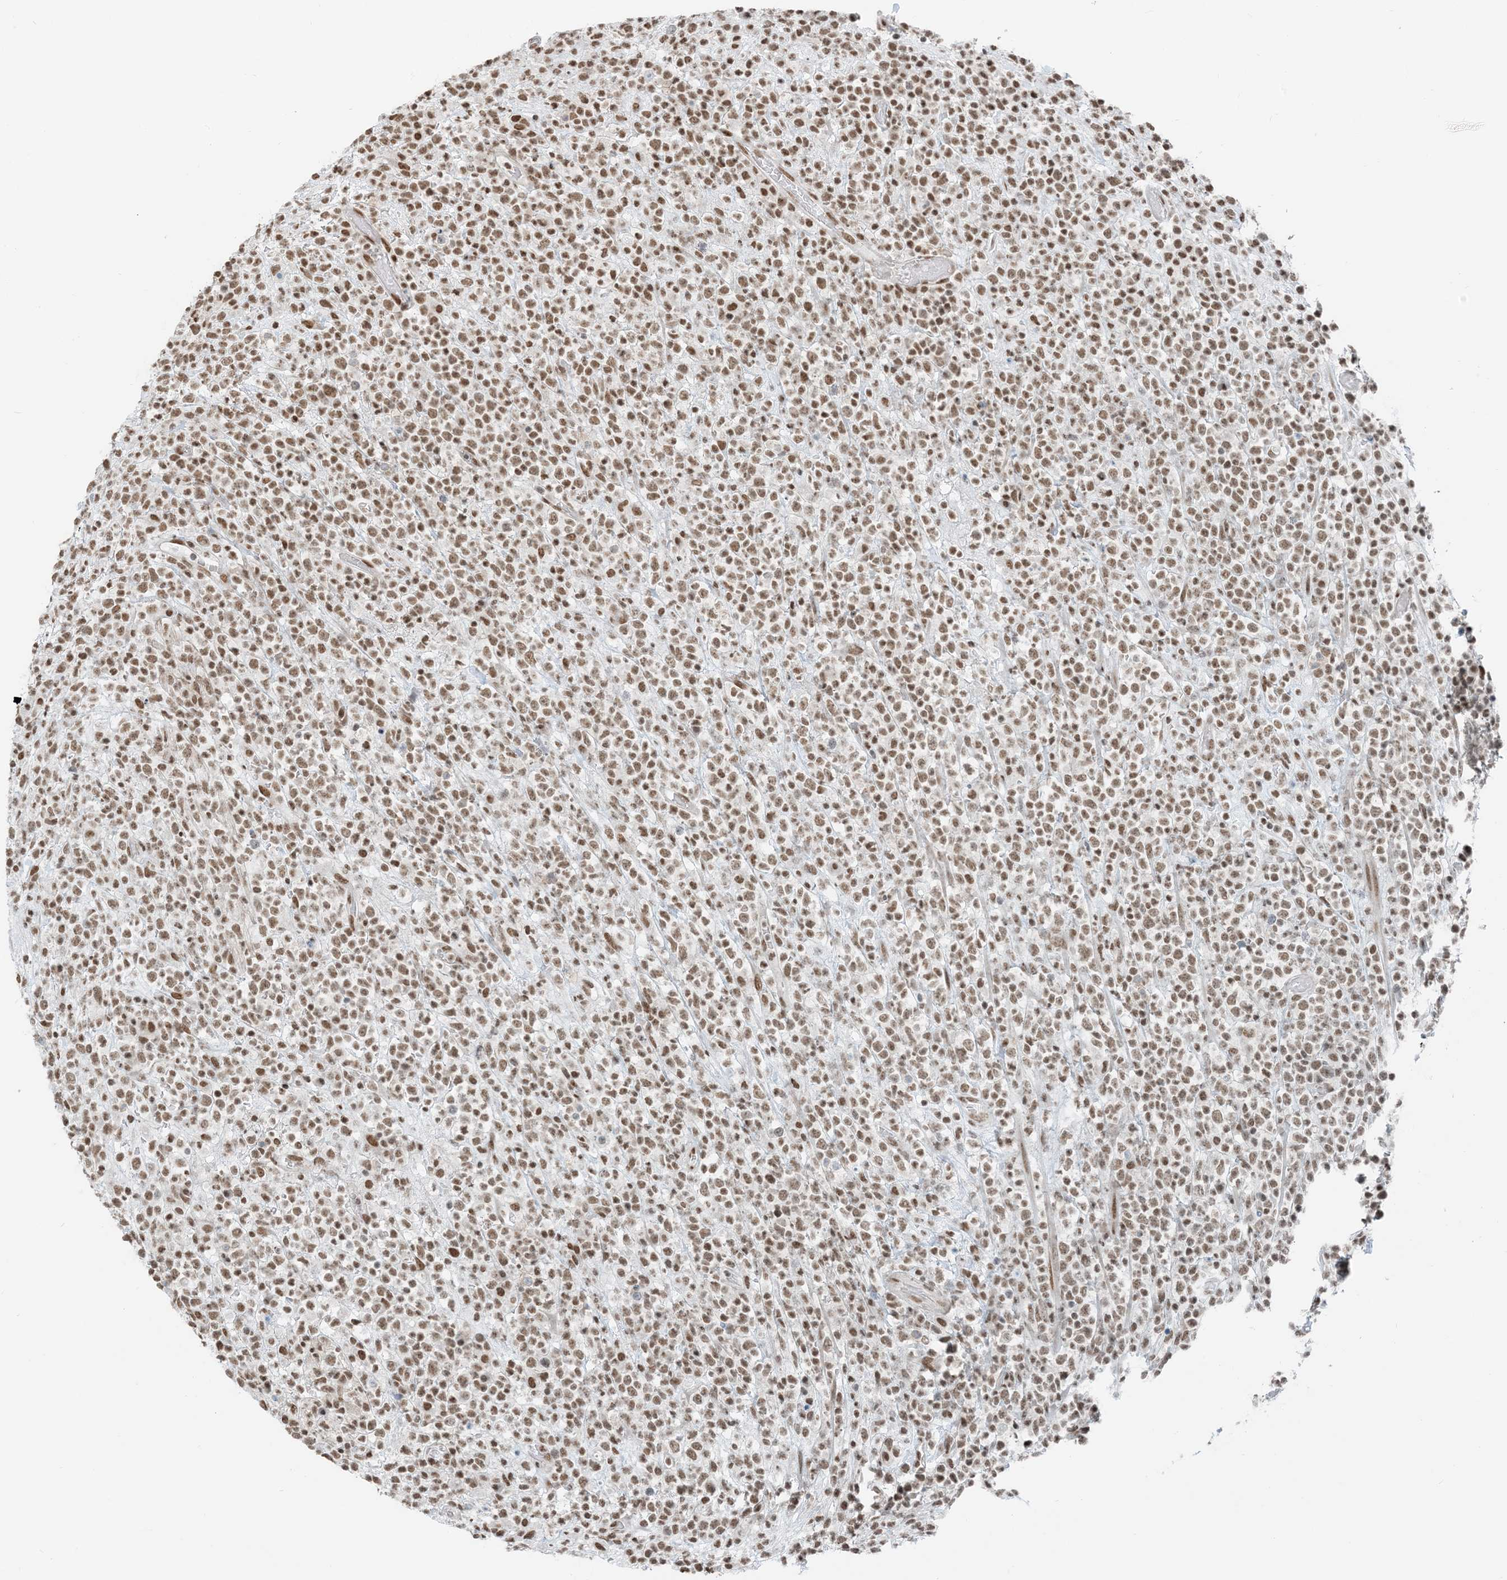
{"staining": {"intensity": "moderate", "quantity": ">75%", "location": "nuclear"}, "tissue": "lymphoma", "cell_type": "Tumor cells", "image_type": "cancer", "snomed": [{"axis": "morphology", "description": "Malignant lymphoma, non-Hodgkin's type, High grade"}, {"axis": "topography", "description": "Colon"}], "caption": "Lymphoma was stained to show a protein in brown. There is medium levels of moderate nuclear staining in approximately >75% of tumor cells.", "gene": "ZNF500", "patient": {"sex": "female", "age": 53}}